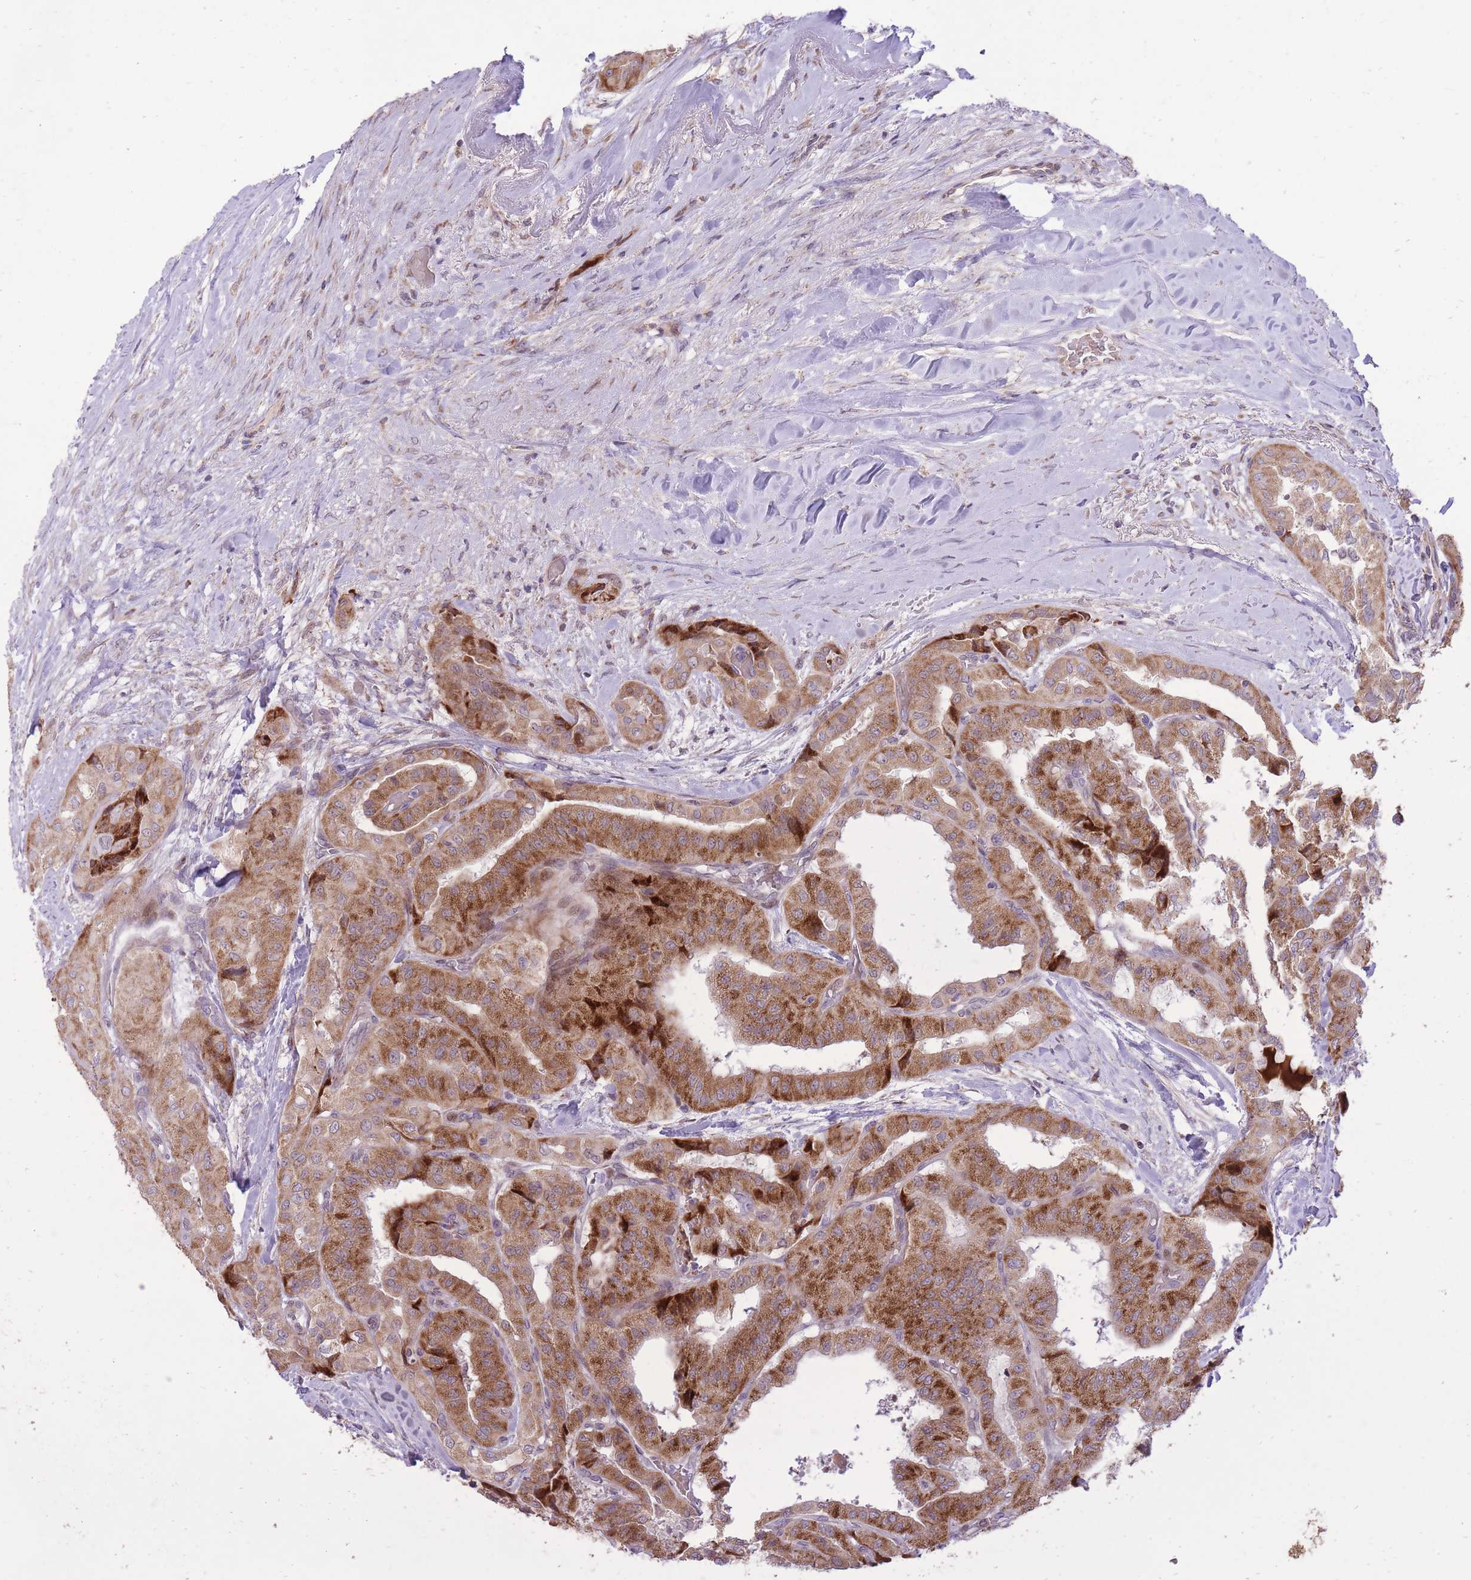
{"staining": {"intensity": "strong", "quantity": ">75%", "location": "cytoplasmic/membranous"}, "tissue": "thyroid cancer", "cell_type": "Tumor cells", "image_type": "cancer", "snomed": [{"axis": "morphology", "description": "Papillary adenocarcinoma, NOS"}, {"axis": "topography", "description": "Thyroid gland"}], "caption": "Immunohistochemical staining of thyroid papillary adenocarcinoma reveals high levels of strong cytoplasmic/membranous staining in approximately >75% of tumor cells.", "gene": "SLC4A4", "patient": {"sex": "female", "age": 59}}